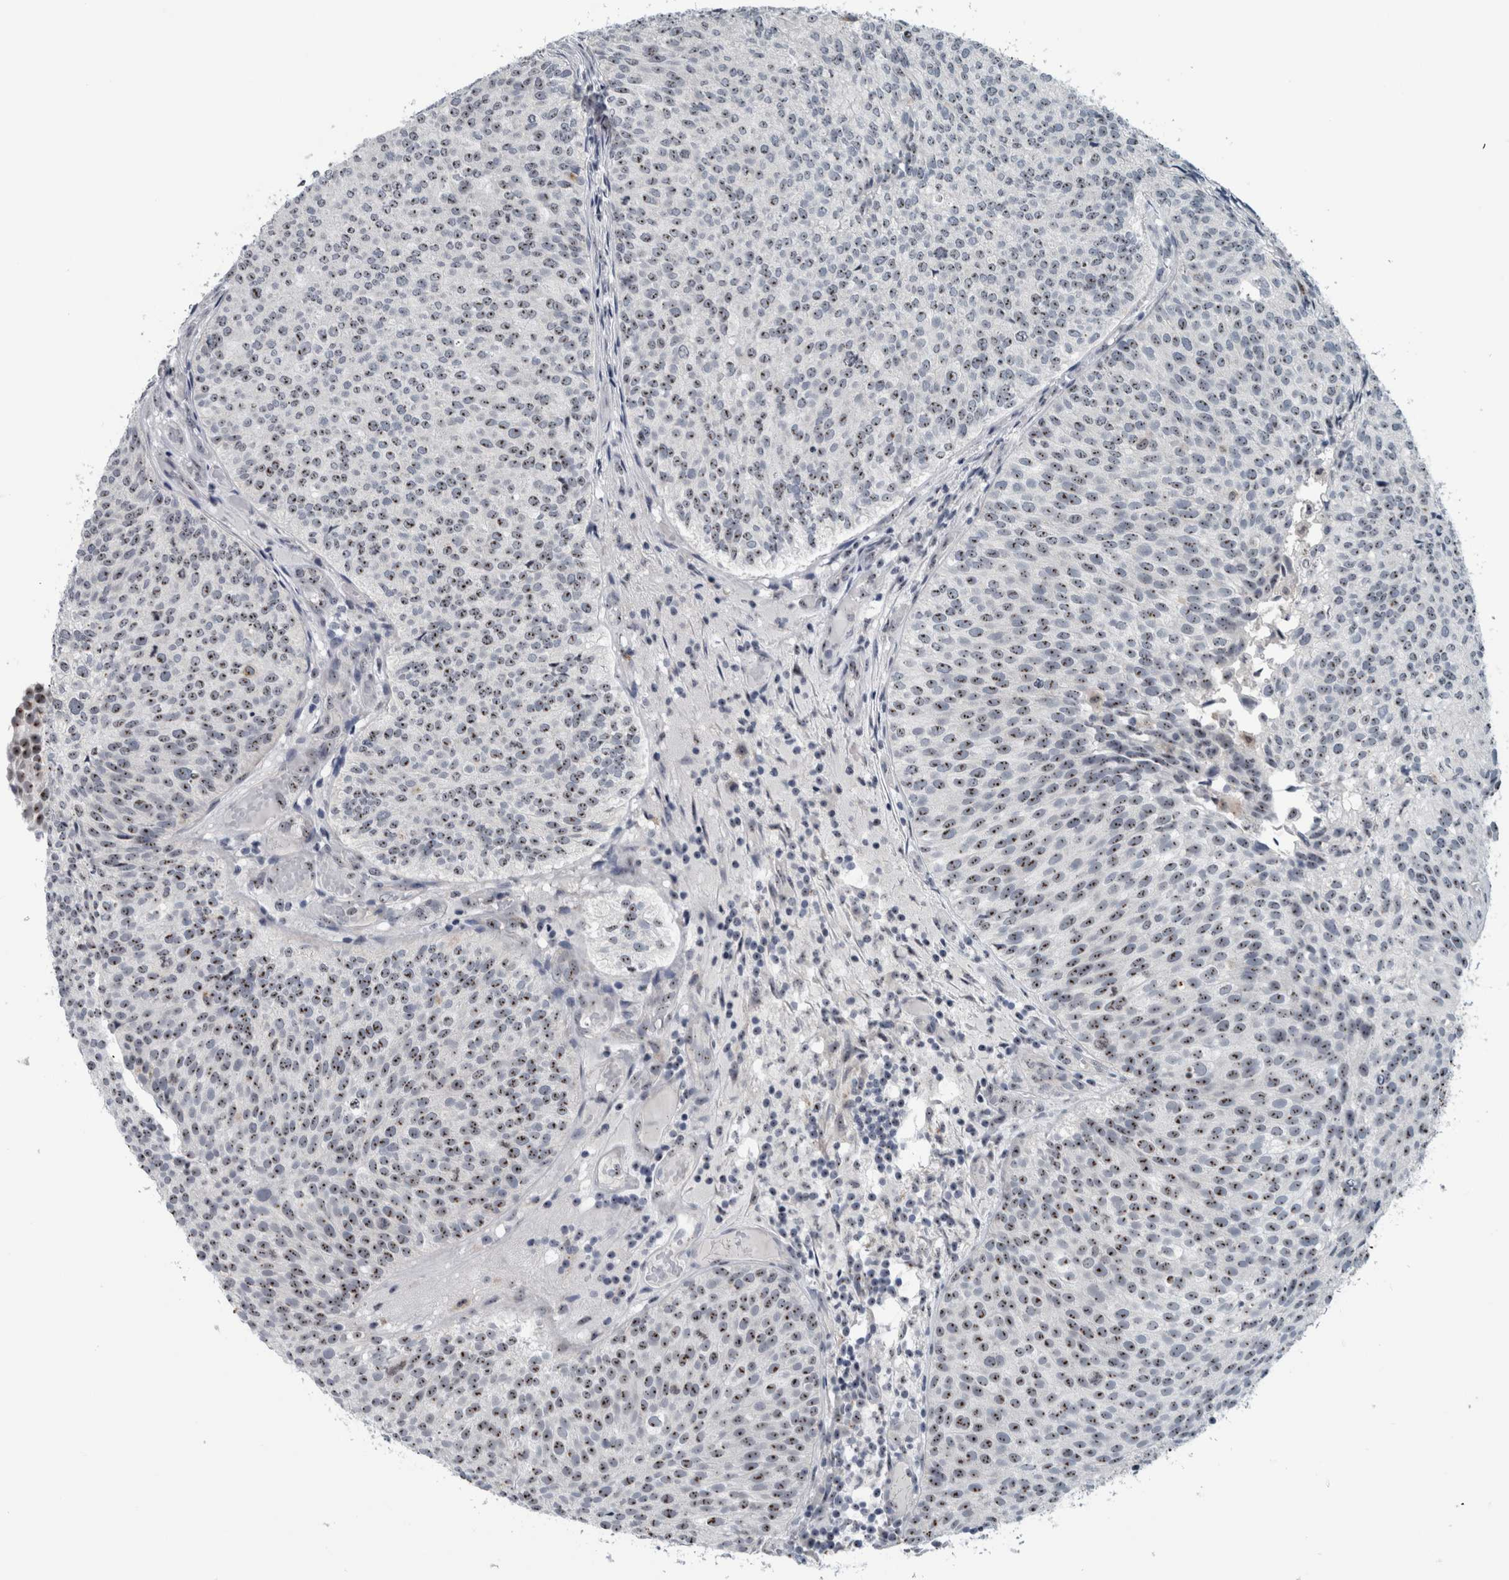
{"staining": {"intensity": "moderate", "quantity": ">75%", "location": "nuclear"}, "tissue": "urothelial cancer", "cell_type": "Tumor cells", "image_type": "cancer", "snomed": [{"axis": "morphology", "description": "Urothelial carcinoma, Low grade"}, {"axis": "topography", "description": "Urinary bladder"}], "caption": "This is a histology image of immunohistochemistry staining of low-grade urothelial carcinoma, which shows moderate staining in the nuclear of tumor cells.", "gene": "UTP6", "patient": {"sex": "male", "age": 86}}